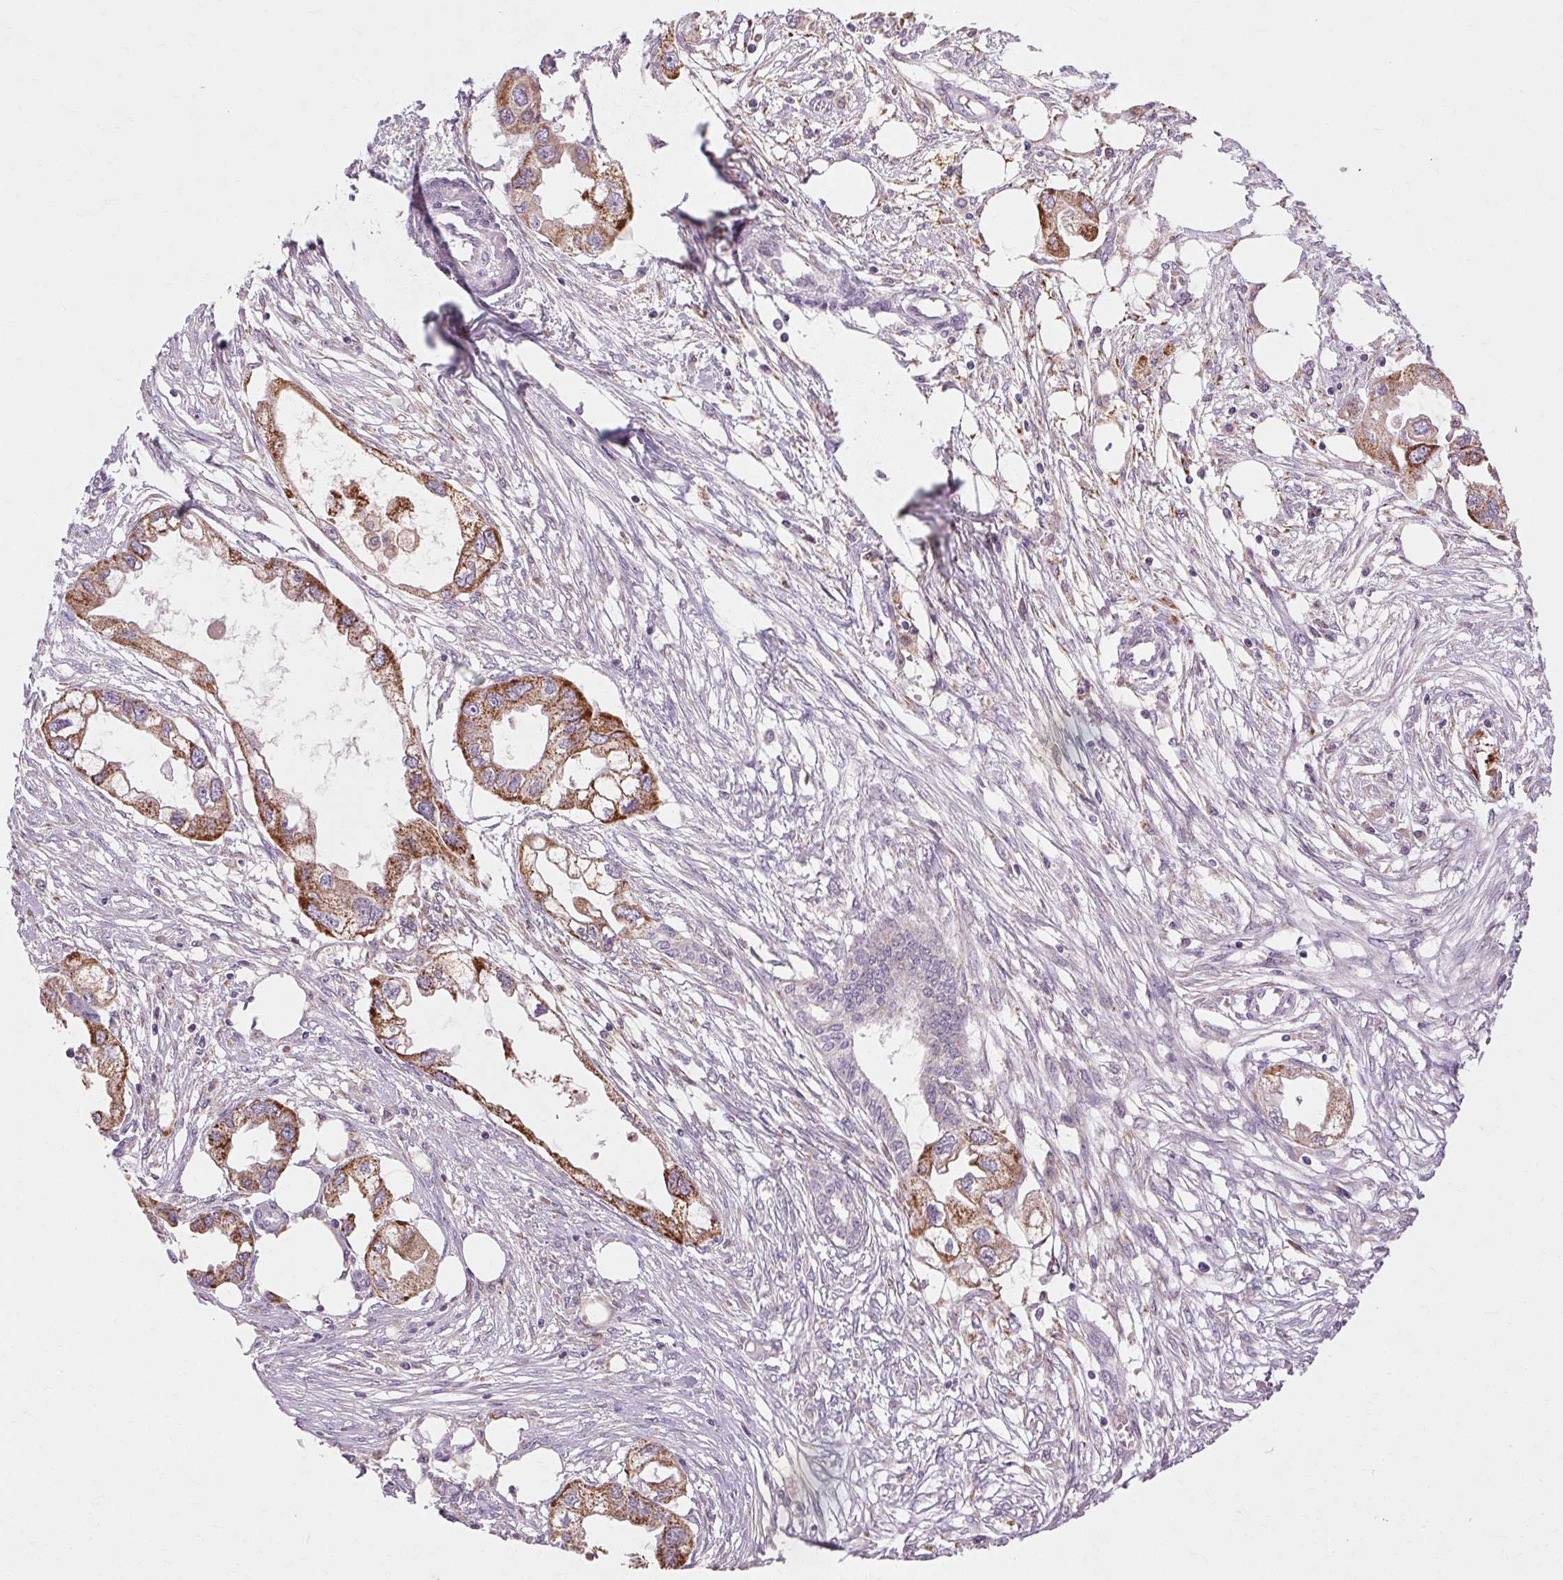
{"staining": {"intensity": "strong", "quantity": ">75%", "location": "cytoplasmic/membranous"}, "tissue": "endometrial cancer", "cell_type": "Tumor cells", "image_type": "cancer", "snomed": [{"axis": "morphology", "description": "Adenocarcinoma, NOS"}, {"axis": "morphology", "description": "Adenocarcinoma, metastatic, NOS"}, {"axis": "topography", "description": "Adipose tissue"}, {"axis": "topography", "description": "Endometrium"}], "caption": "Immunohistochemical staining of human endometrial cancer exhibits high levels of strong cytoplasmic/membranous expression in about >75% of tumor cells. The staining was performed using DAB to visualize the protein expression in brown, while the nuclei were stained in blue with hematoxylin (Magnification: 20x).", "gene": "REP15", "patient": {"sex": "female", "age": 67}}